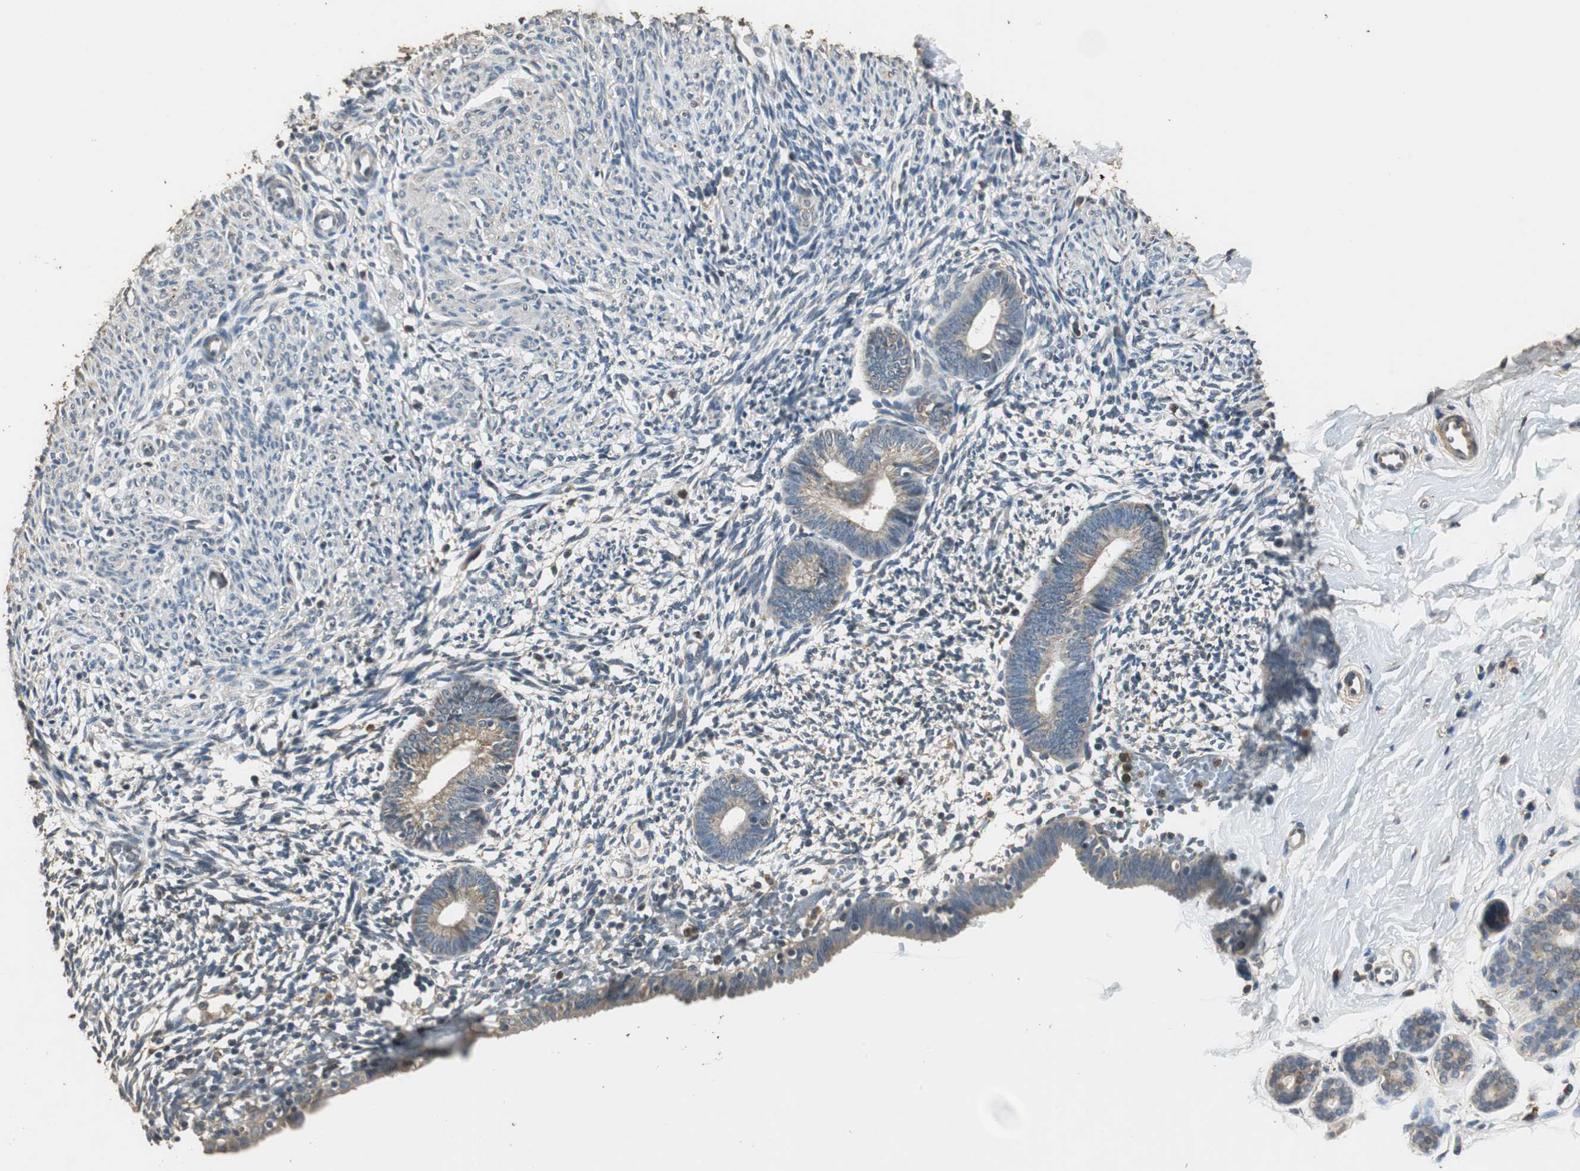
{"staining": {"intensity": "weak", "quantity": "25%-75%", "location": "cytoplasmic/membranous"}, "tissue": "endometrium", "cell_type": "Cells in endometrial stroma", "image_type": "normal", "snomed": [{"axis": "morphology", "description": "Normal tissue, NOS"}, {"axis": "morphology", "description": "Atrophy, NOS"}, {"axis": "topography", "description": "Uterus"}, {"axis": "topography", "description": "Endometrium"}], "caption": "A micrograph of human endometrium stained for a protein reveals weak cytoplasmic/membranous brown staining in cells in endometrial stroma. Immunohistochemistry stains the protein in brown and the nuclei are stained blue.", "gene": "TMPRSS4", "patient": {"sex": "female", "age": 68}}